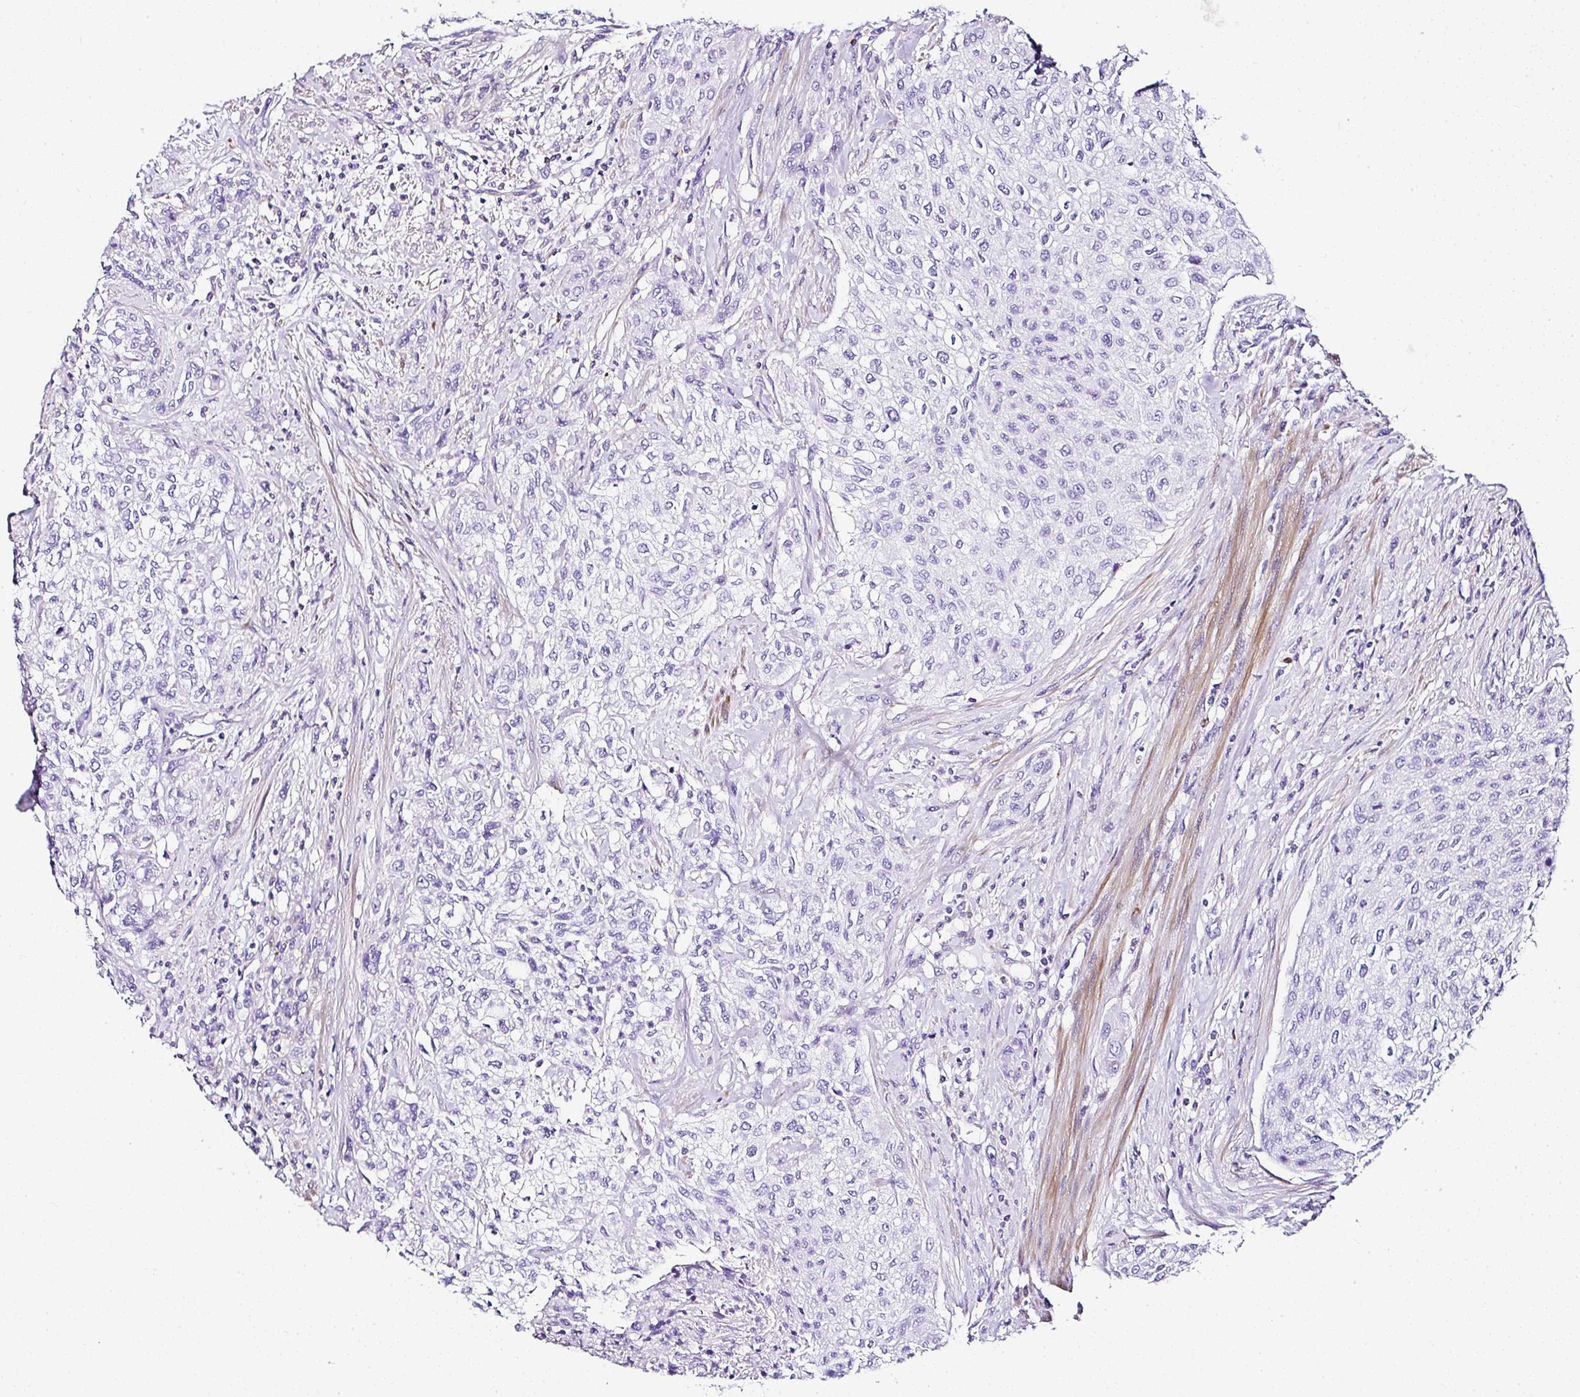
{"staining": {"intensity": "negative", "quantity": "none", "location": "none"}, "tissue": "urothelial cancer", "cell_type": "Tumor cells", "image_type": "cancer", "snomed": [{"axis": "morphology", "description": "Normal tissue, NOS"}, {"axis": "morphology", "description": "Urothelial carcinoma, NOS"}, {"axis": "topography", "description": "Urinary bladder"}, {"axis": "topography", "description": "Peripheral nerve tissue"}], "caption": "Protein analysis of transitional cell carcinoma displays no significant staining in tumor cells. The staining was performed using DAB (3,3'-diaminobenzidine) to visualize the protein expression in brown, while the nuclei were stained in blue with hematoxylin (Magnification: 20x).", "gene": "DEPDC5", "patient": {"sex": "male", "age": 35}}